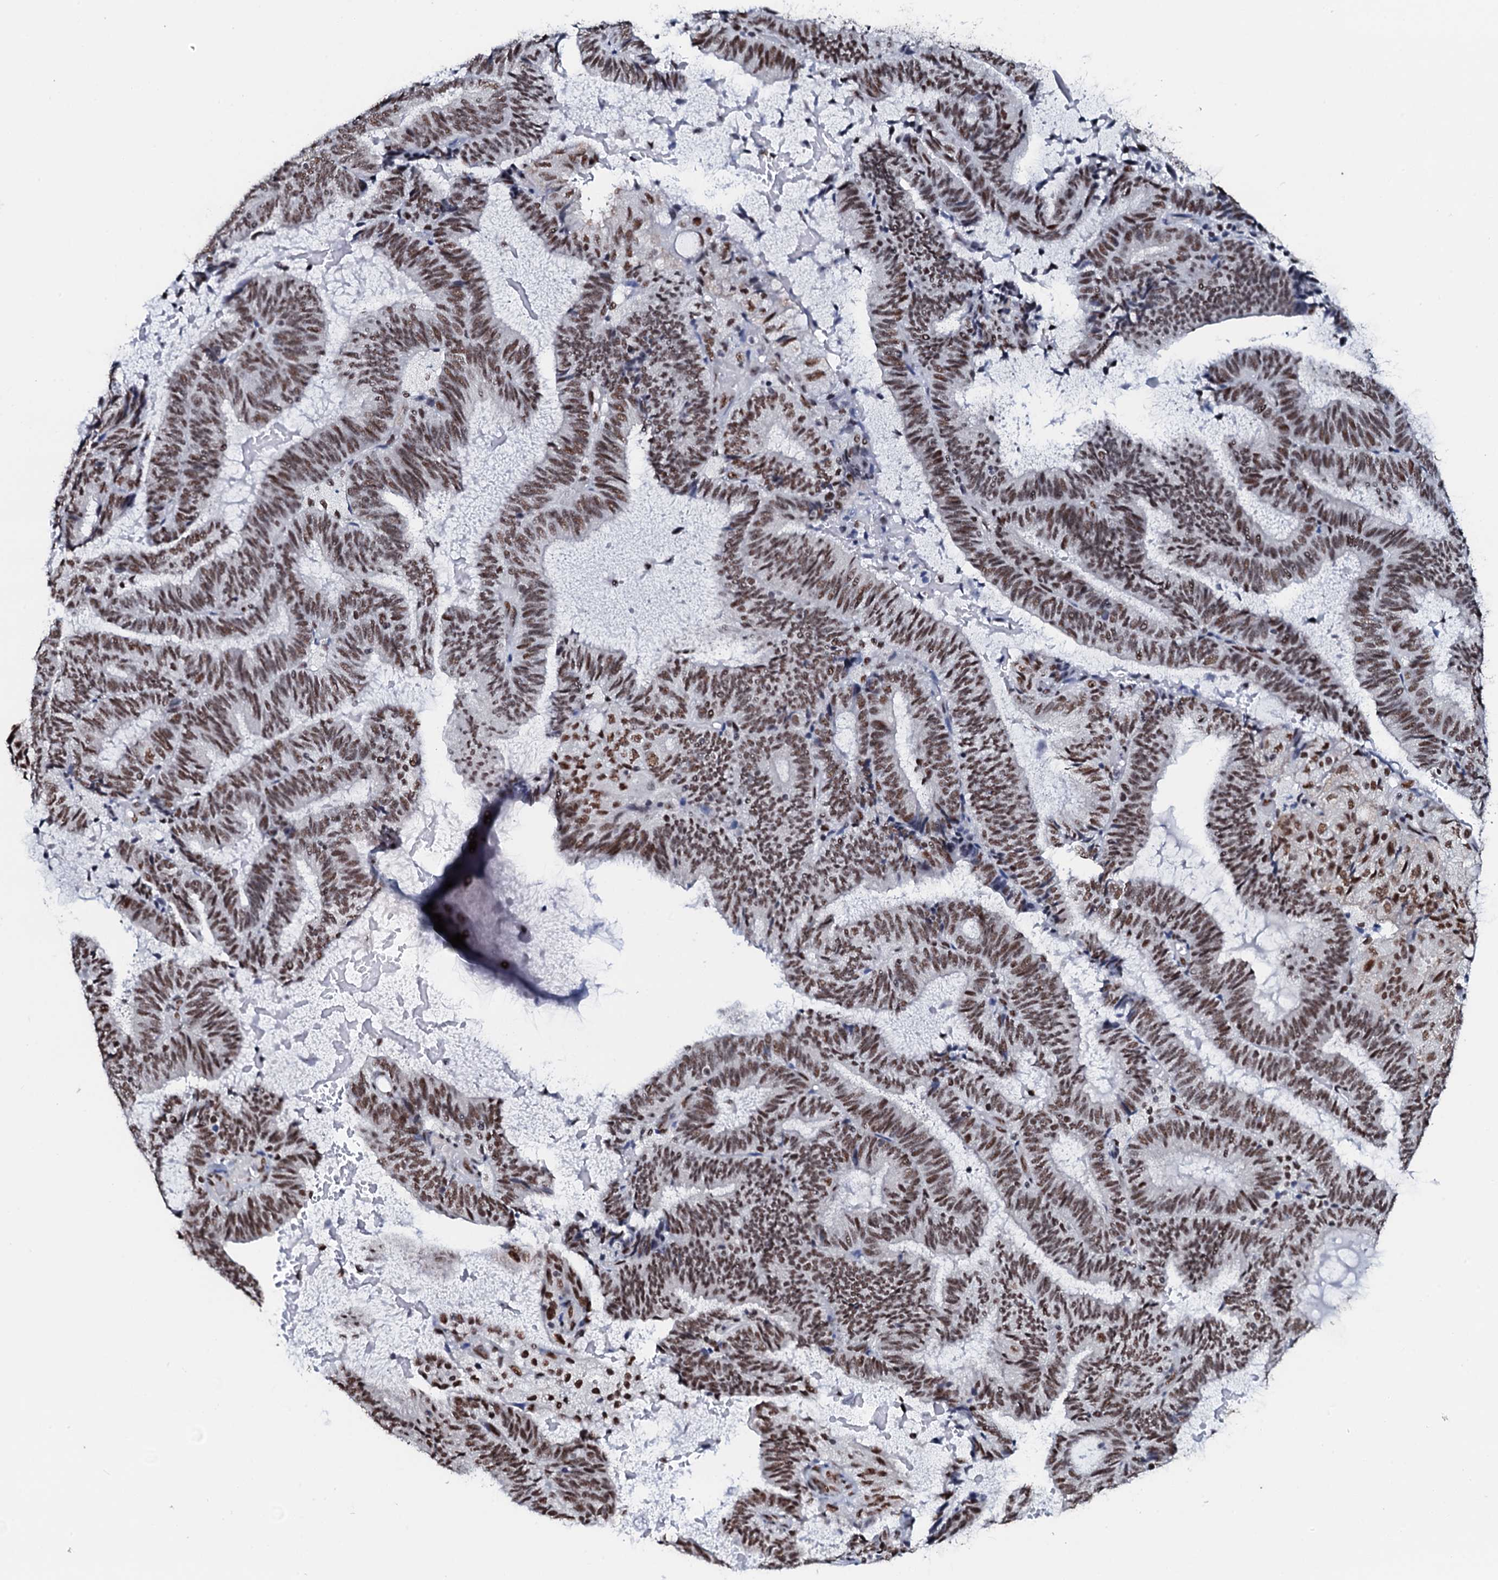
{"staining": {"intensity": "strong", "quantity": ">75%", "location": "nuclear"}, "tissue": "endometrial cancer", "cell_type": "Tumor cells", "image_type": "cancer", "snomed": [{"axis": "morphology", "description": "Adenocarcinoma, NOS"}, {"axis": "topography", "description": "Endometrium"}], "caption": "Immunohistochemical staining of adenocarcinoma (endometrial) demonstrates high levels of strong nuclear protein expression in about >75% of tumor cells. The staining was performed using DAB, with brown indicating positive protein expression. Nuclei are stained blue with hematoxylin.", "gene": "NKAPD1", "patient": {"sex": "female", "age": 81}}